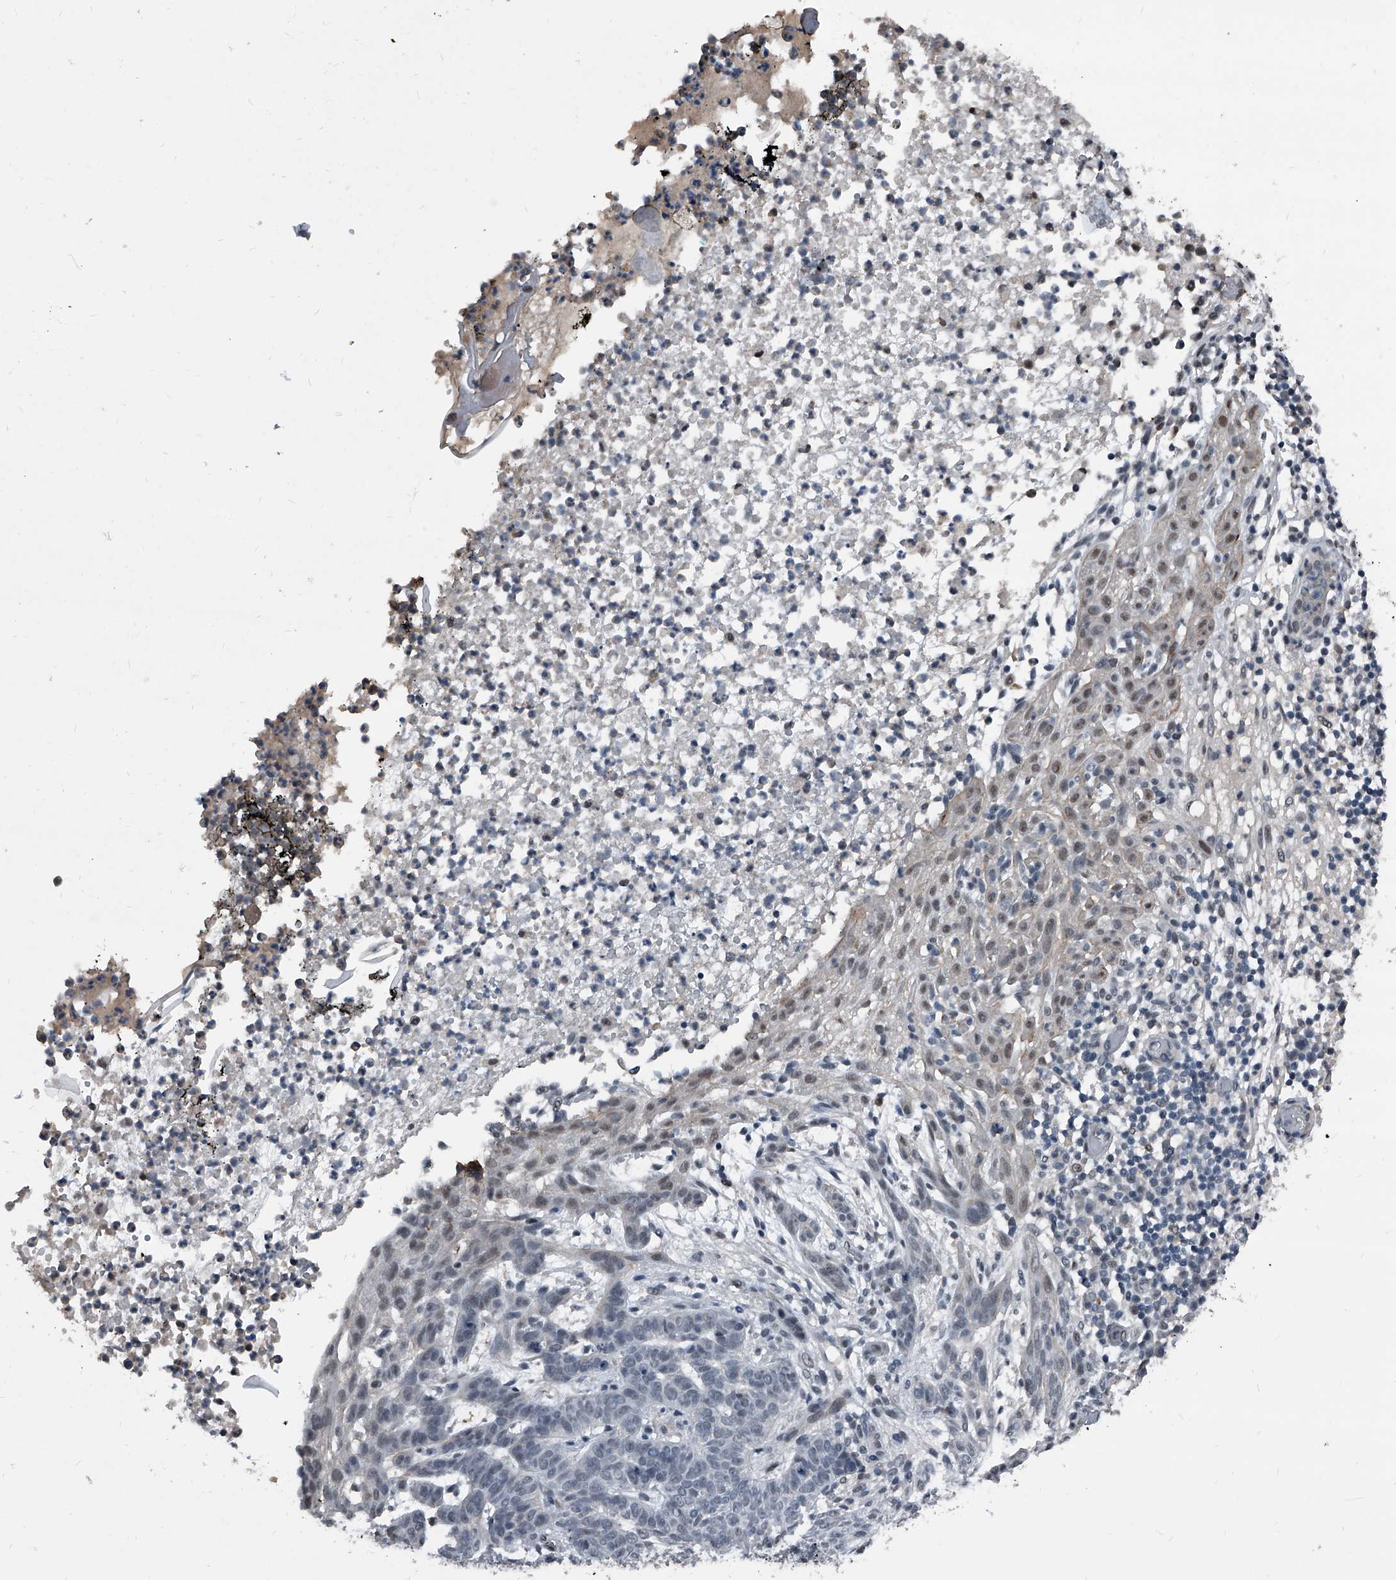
{"staining": {"intensity": "negative", "quantity": "none", "location": "none"}, "tissue": "skin cancer", "cell_type": "Tumor cells", "image_type": "cancer", "snomed": [{"axis": "morphology", "description": "Normal tissue, NOS"}, {"axis": "morphology", "description": "Basal cell carcinoma"}, {"axis": "topography", "description": "Skin"}], "caption": "IHC of human basal cell carcinoma (skin) demonstrates no positivity in tumor cells.", "gene": "MEN1", "patient": {"sex": "male", "age": 64}}